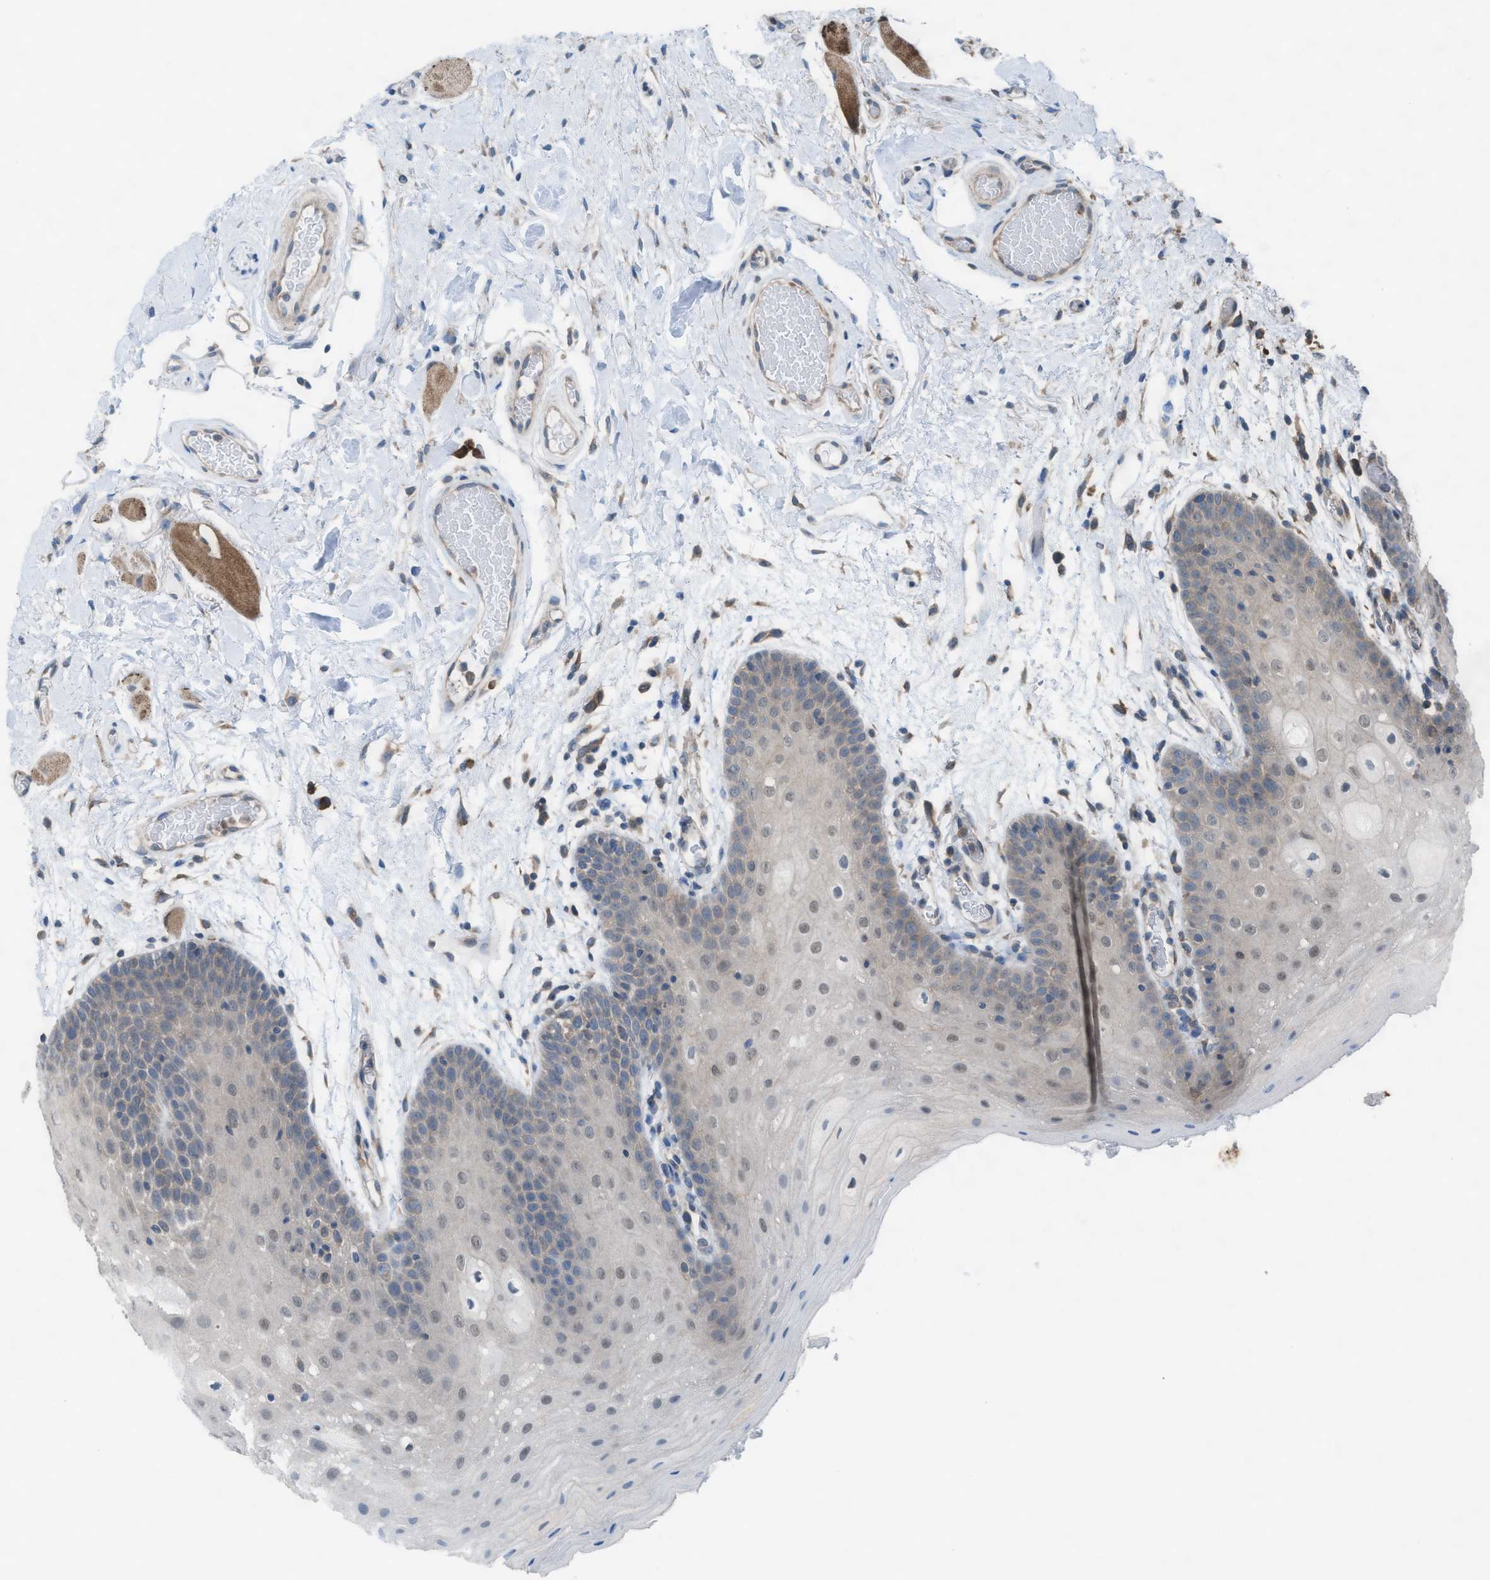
{"staining": {"intensity": "weak", "quantity": "<25%", "location": "nuclear"}, "tissue": "oral mucosa", "cell_type": "Squamous epithelial cells", "image_type": "normal", "snomed": [{"axis": "morphology", "description": "Normal tissue, NOS"}, {"axis": "morphology", "description": "Squamous cell carcinoma, NOS"}, {"axis": "topography", "description": "Oral tissue"}, {"axis": "topography", "description": "Head-Neck"}], "caption": "Immunohistochemical staining of unremarkable oral mucosa exhibits no significant staining in squamous epithelial cells.", "gene": "PLAA", "patient": {"sex": "male", "age": 71}}